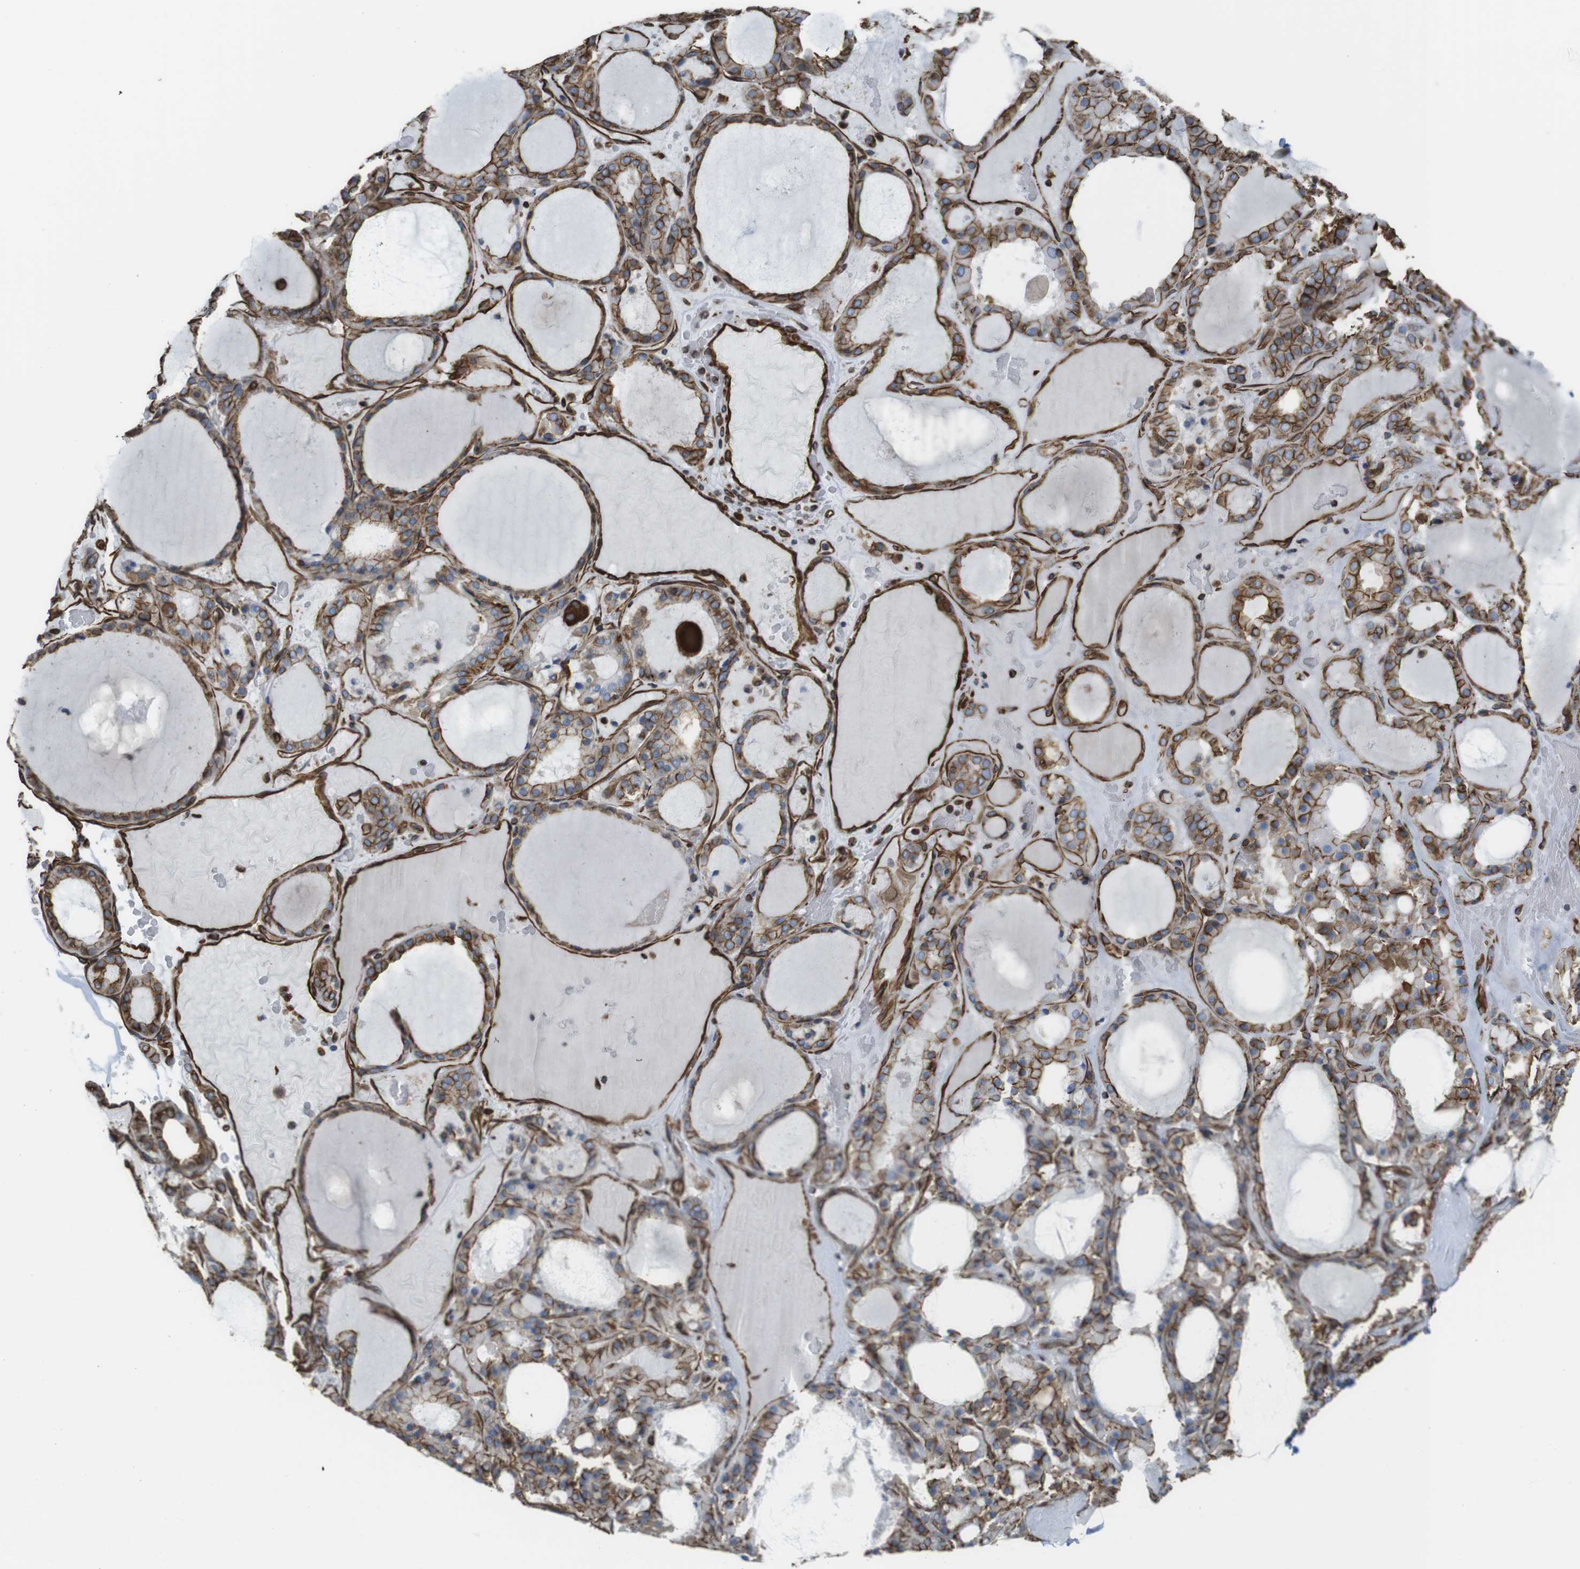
{"staining": {"intensity": "moderate", "quantity": ">75%", "location": "cytoplasmic/membranous"}, "tissue": "thyroid gland", "cell_type": "Glandular cells", "image_type": "normal", "snomed": [{"axis": "morphology", "description": "Normal tissue, NOS"}, {"axis": "morphology", "description": "Carcinoma, NOS"}, {"axis": "topography", "description": "Thyroid gland"}], "caption": "Immunohistochemical staining of normal thyroid gland exhibits moderate cytoplasmic/membranous protein staining in approximately >75% of glandular cells. (brown staining indicates protein expression, while blue staining denotes nuclei).", "gene": "RALGPS1", "patient": {"sex": "female", "age": 86}}